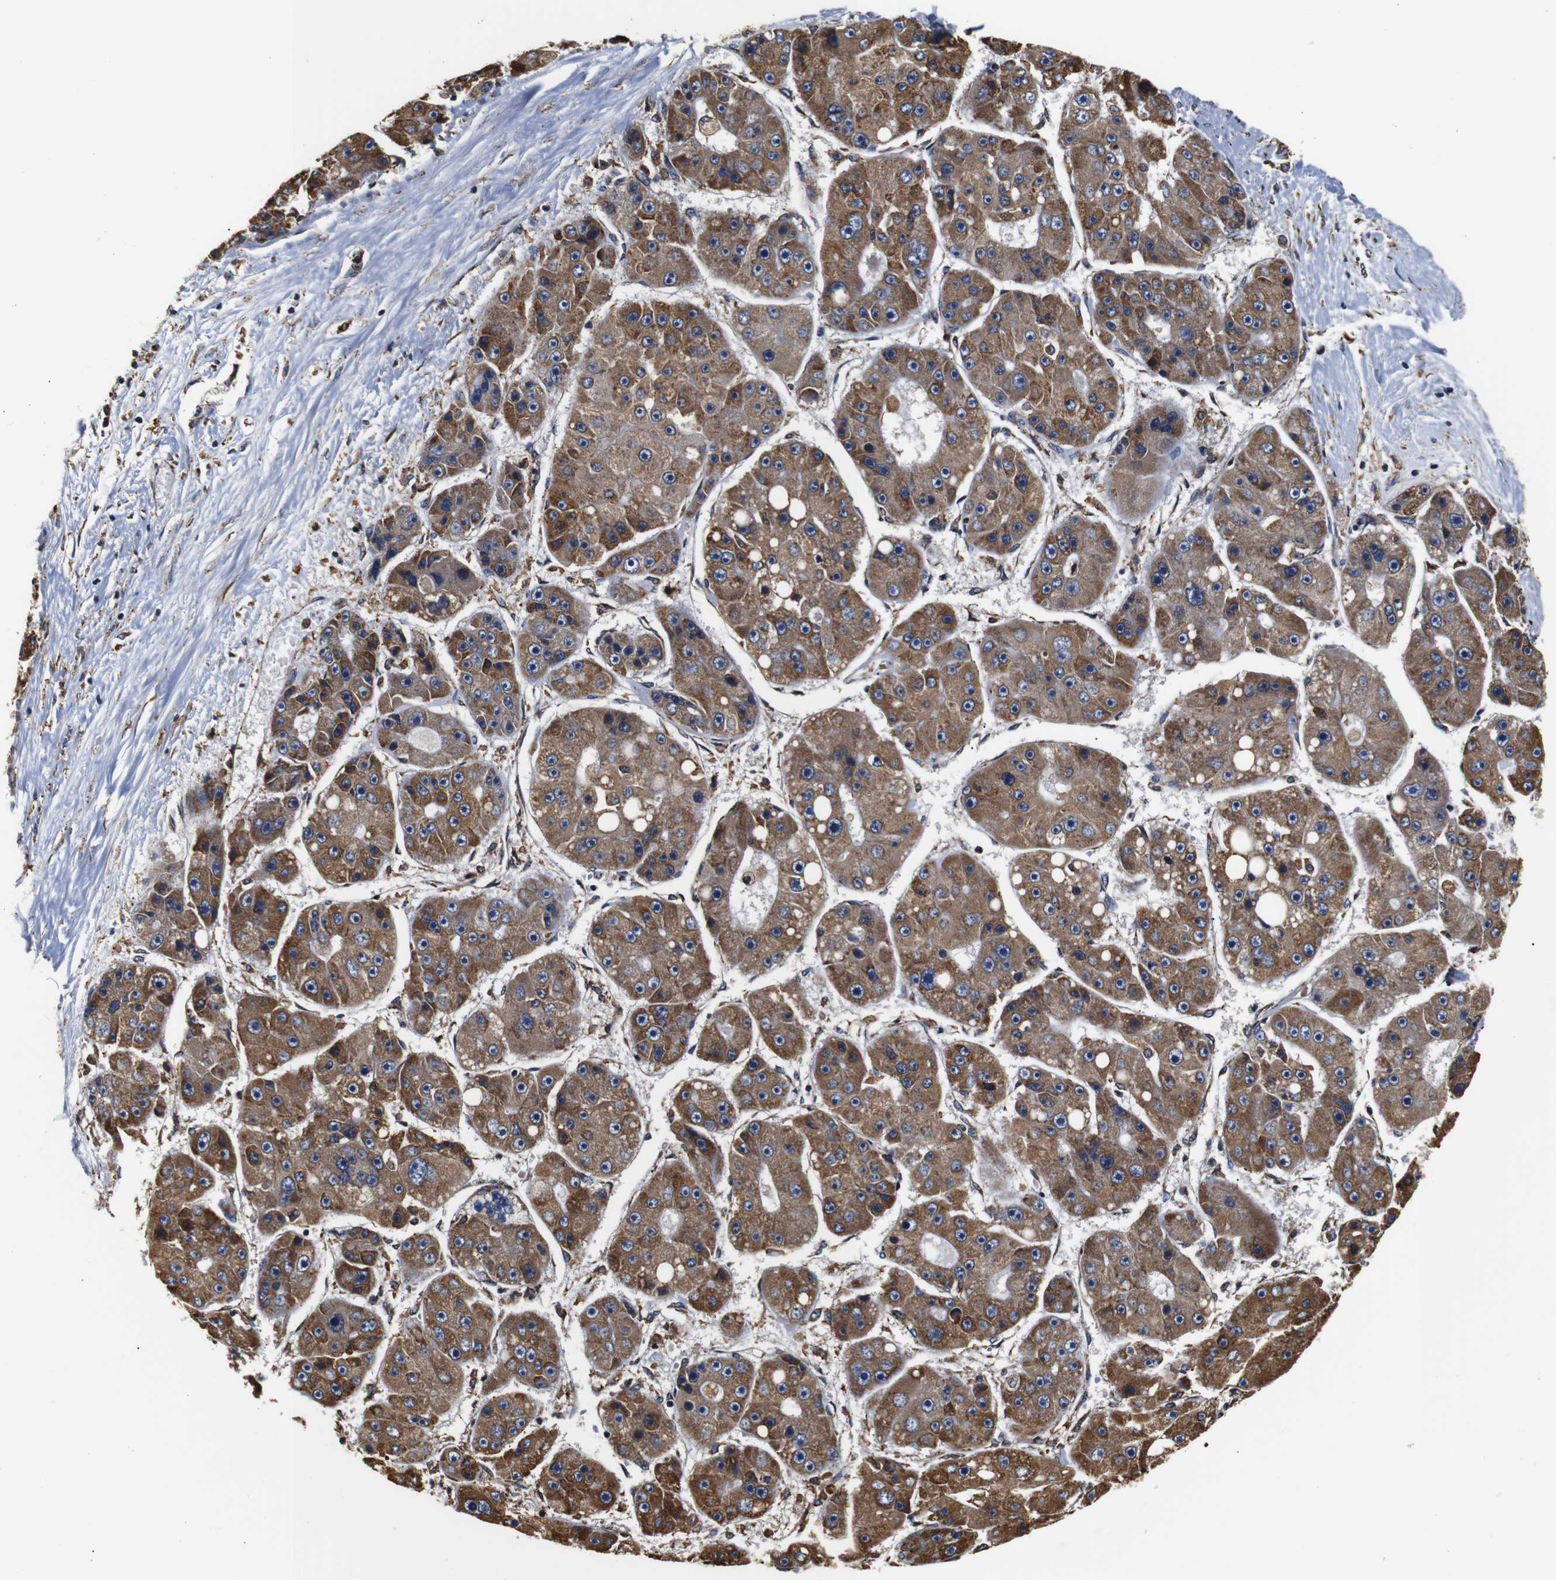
{"staining": {"intensity": "moderate", "quantity": ">75%", "location": "cytoplasmic/membranous"}, "tissue": "liver cancer", "cell_type": "Tumor cells", "image_type": "cancer", "snomed": [{"axis": "morphology", "description": "Carcinoma, Hepatocellular, NOS"}, {"axis": "topography", "description": "Liver"}], "caption": "A brown stain labels moderate cytoplasmic/membranous positivity of a protein in liver hepatocellular carcinoma tumor cells. Using DAB (3,3'-diaminobenzidine) (brown) and hematoxylin (blue) stains, captured at high magnification using brightfield microscopy.", "gene": "HHIP", "patient": {"sex": "female", "age": 61}}